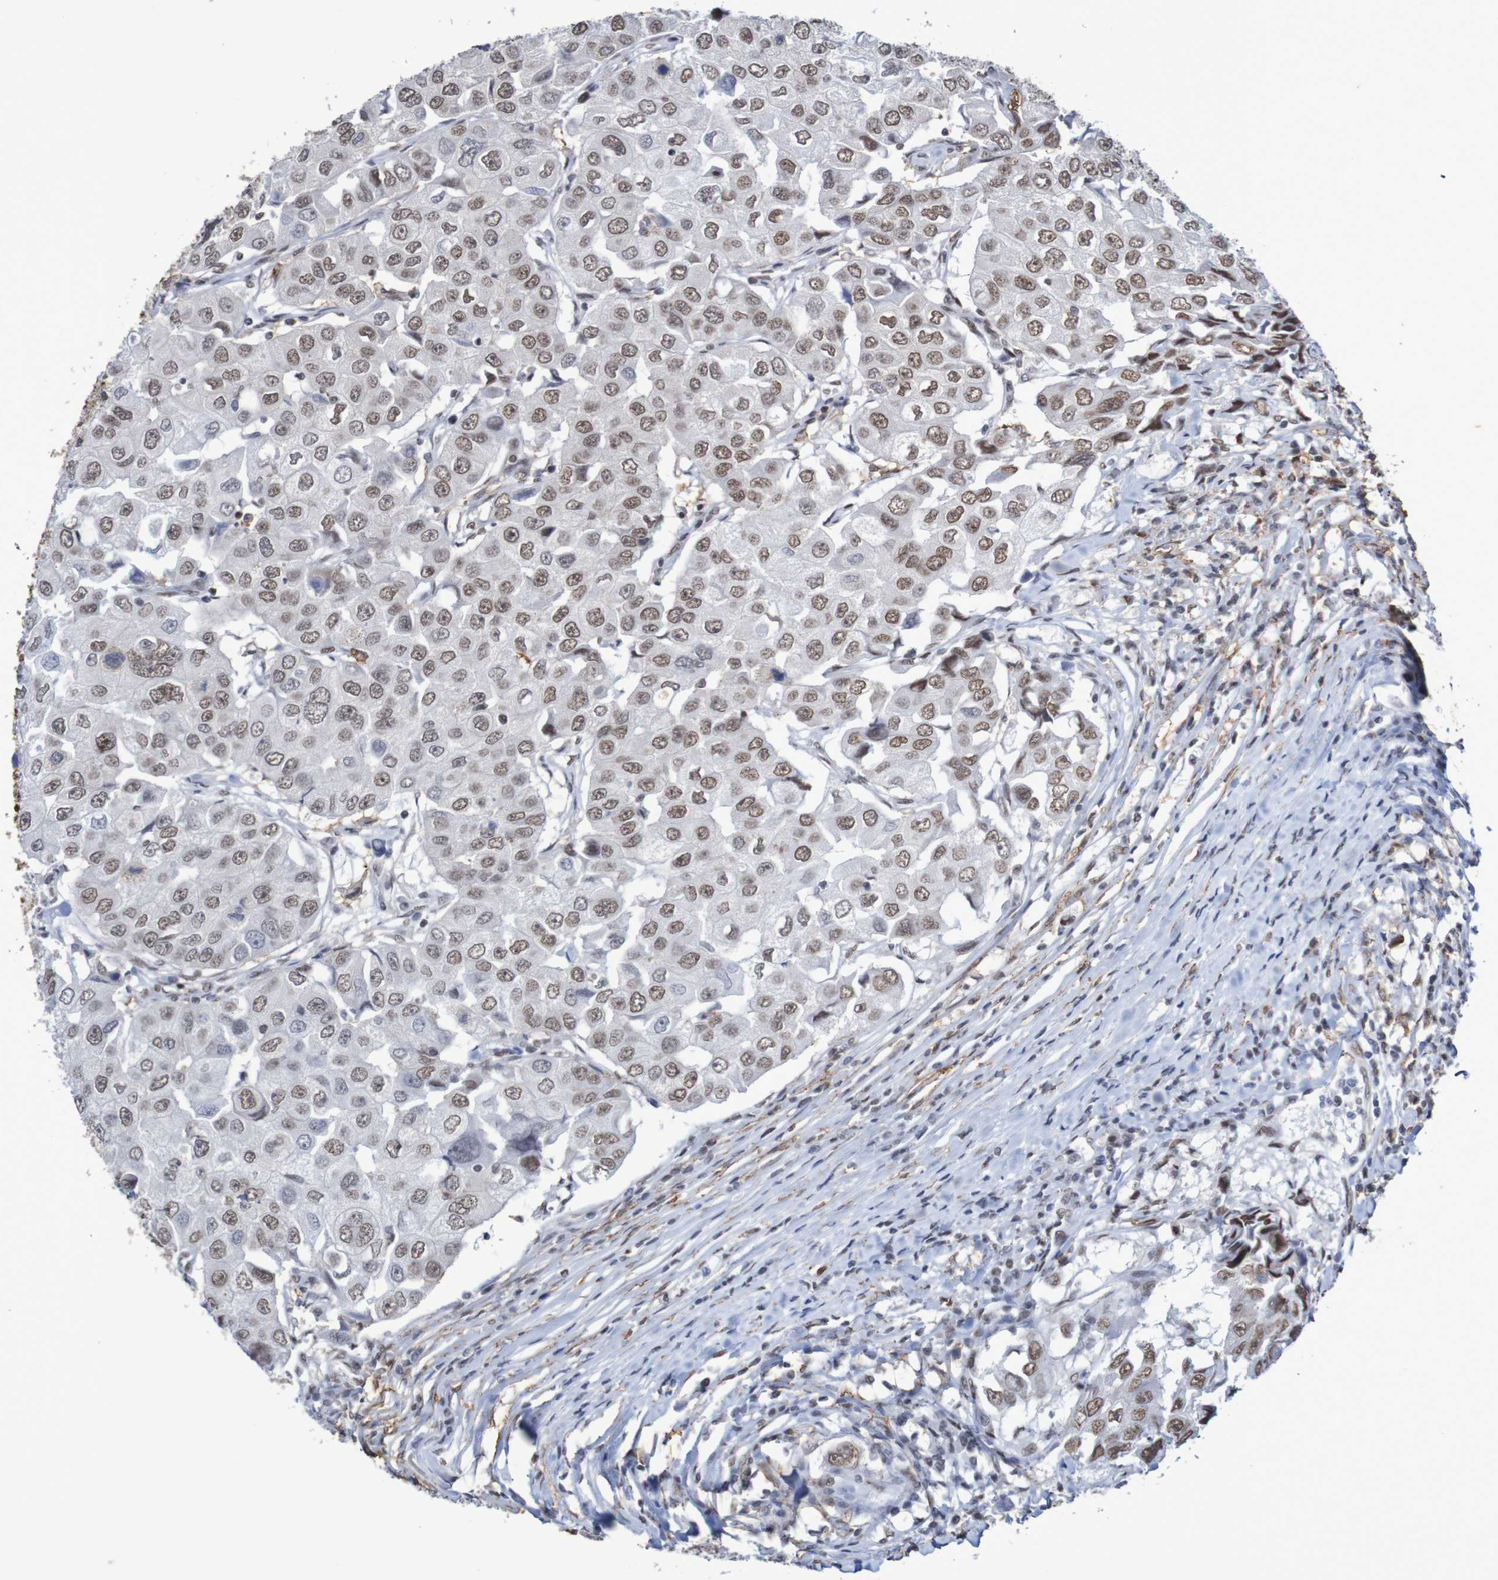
{"staining": {"intensity": "moderate", "quantity": ">75%", "location": "nuclear"}, "tissue": "breast cancer", "cell_type": "Tumor cells", "image_type": "cancer", "snomed": [{"axis": "morphology", "description": "Duct carcinoma"}, {"axis": "topography", "description": "Breast"}], "caption": "An immunohistochemistry image of neoplastic tissue is shown. Protein staining in brown shows moderate nuclear positivity in breast invasive ductal carcinoma within tumor cells.", "gene": "MRTFB", "patient": {"sex": "female", "age": 27}}